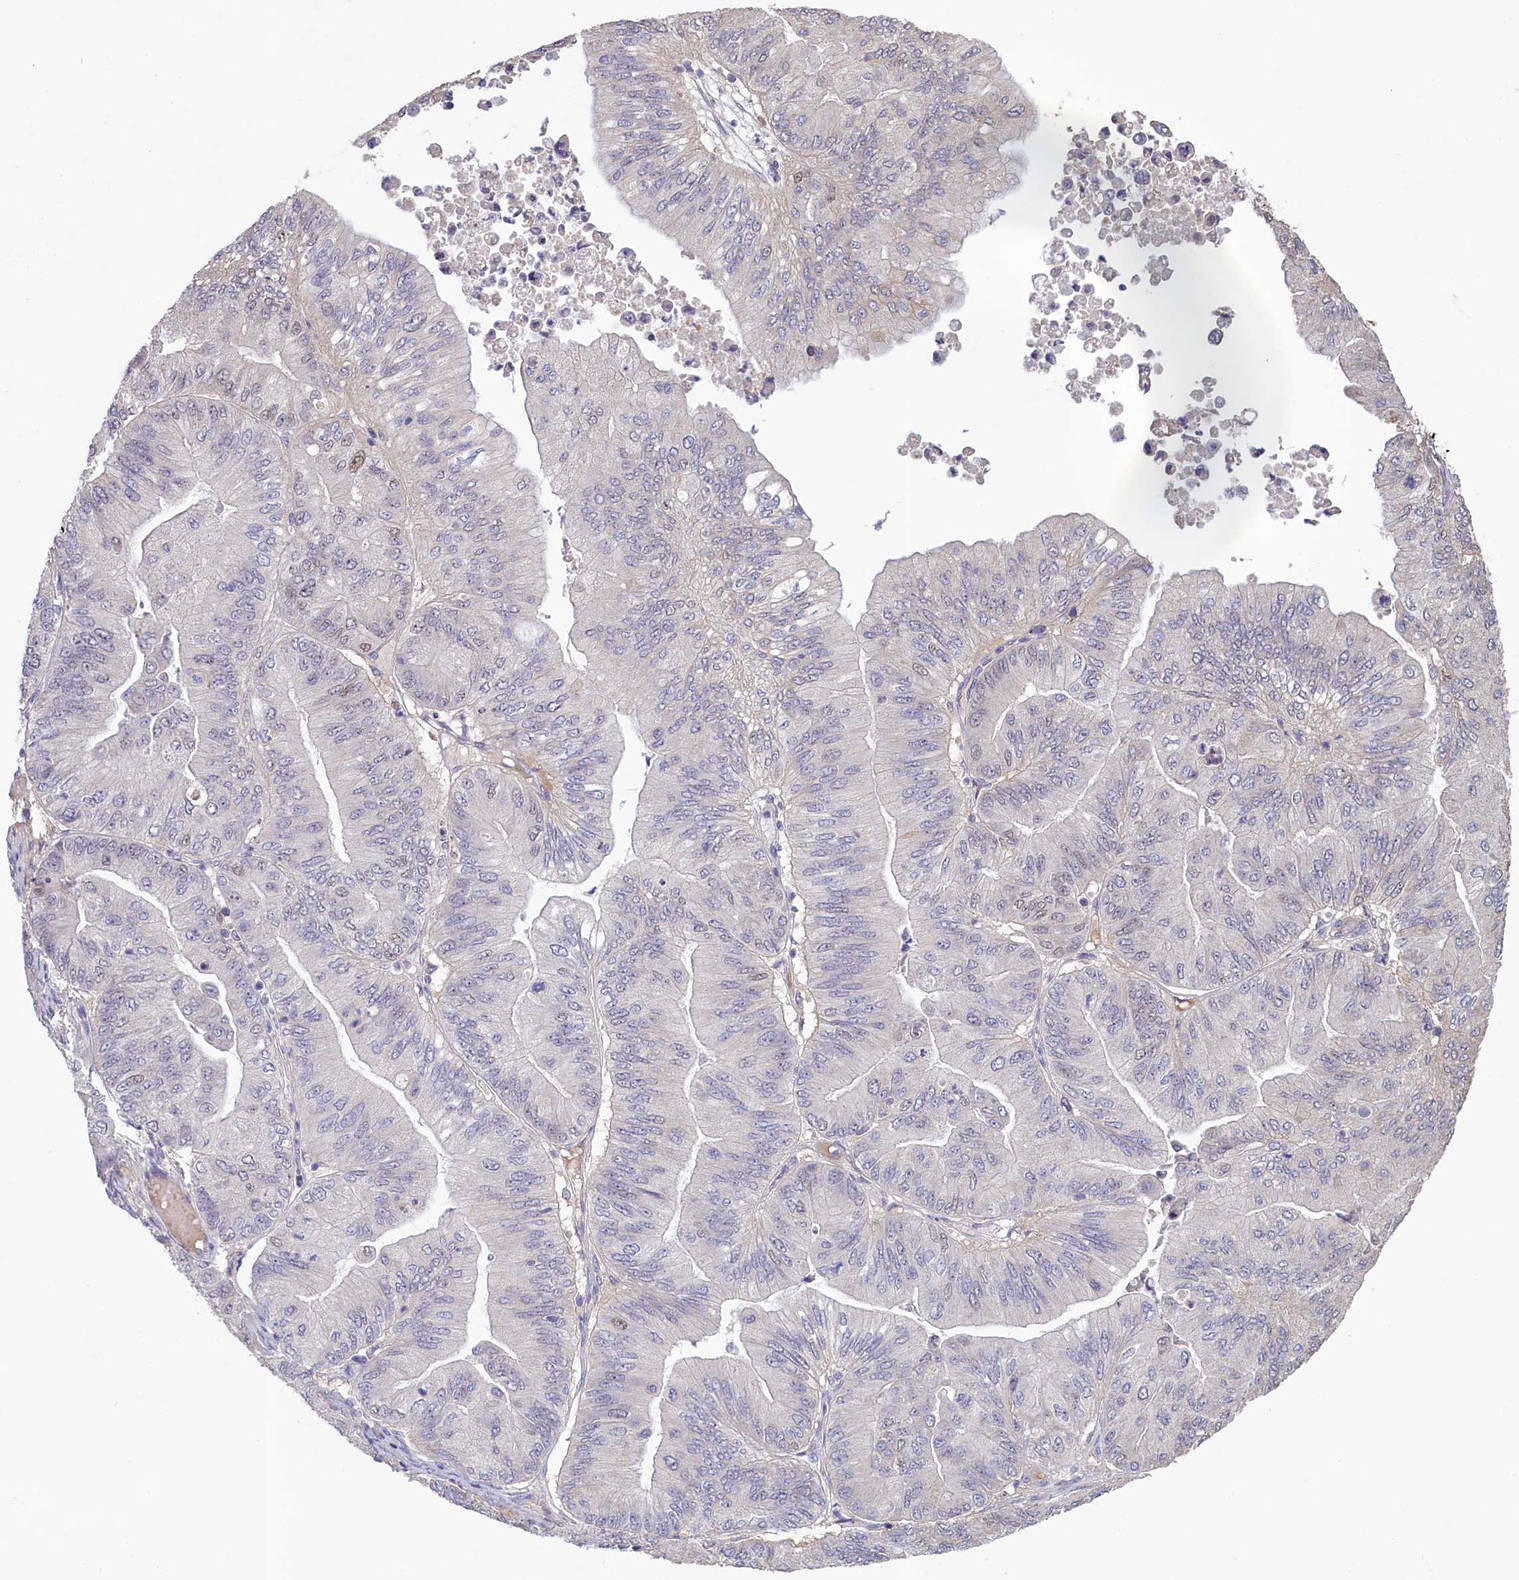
{"staining": {"intensity": "weak", "quantity": "<25%", "location": "cytoplasmic/membranous"}, "tissue": "ovarian cancer", "cell_type": "Tumor cells", "image_type": "cancer", "snomed": [{"axis": "morphology", "description": "Cystadenocarcinoma, mucinous, NOS"}, {"axis": "topography", "description": "Ovary"}], "caption": "This is an immunohistochemistry histopathology image of human ovarian cancer. There is no expression in tumor cells.", "gene": "ATF7IP2", "patient": {"sex": "female", "age": 61}}